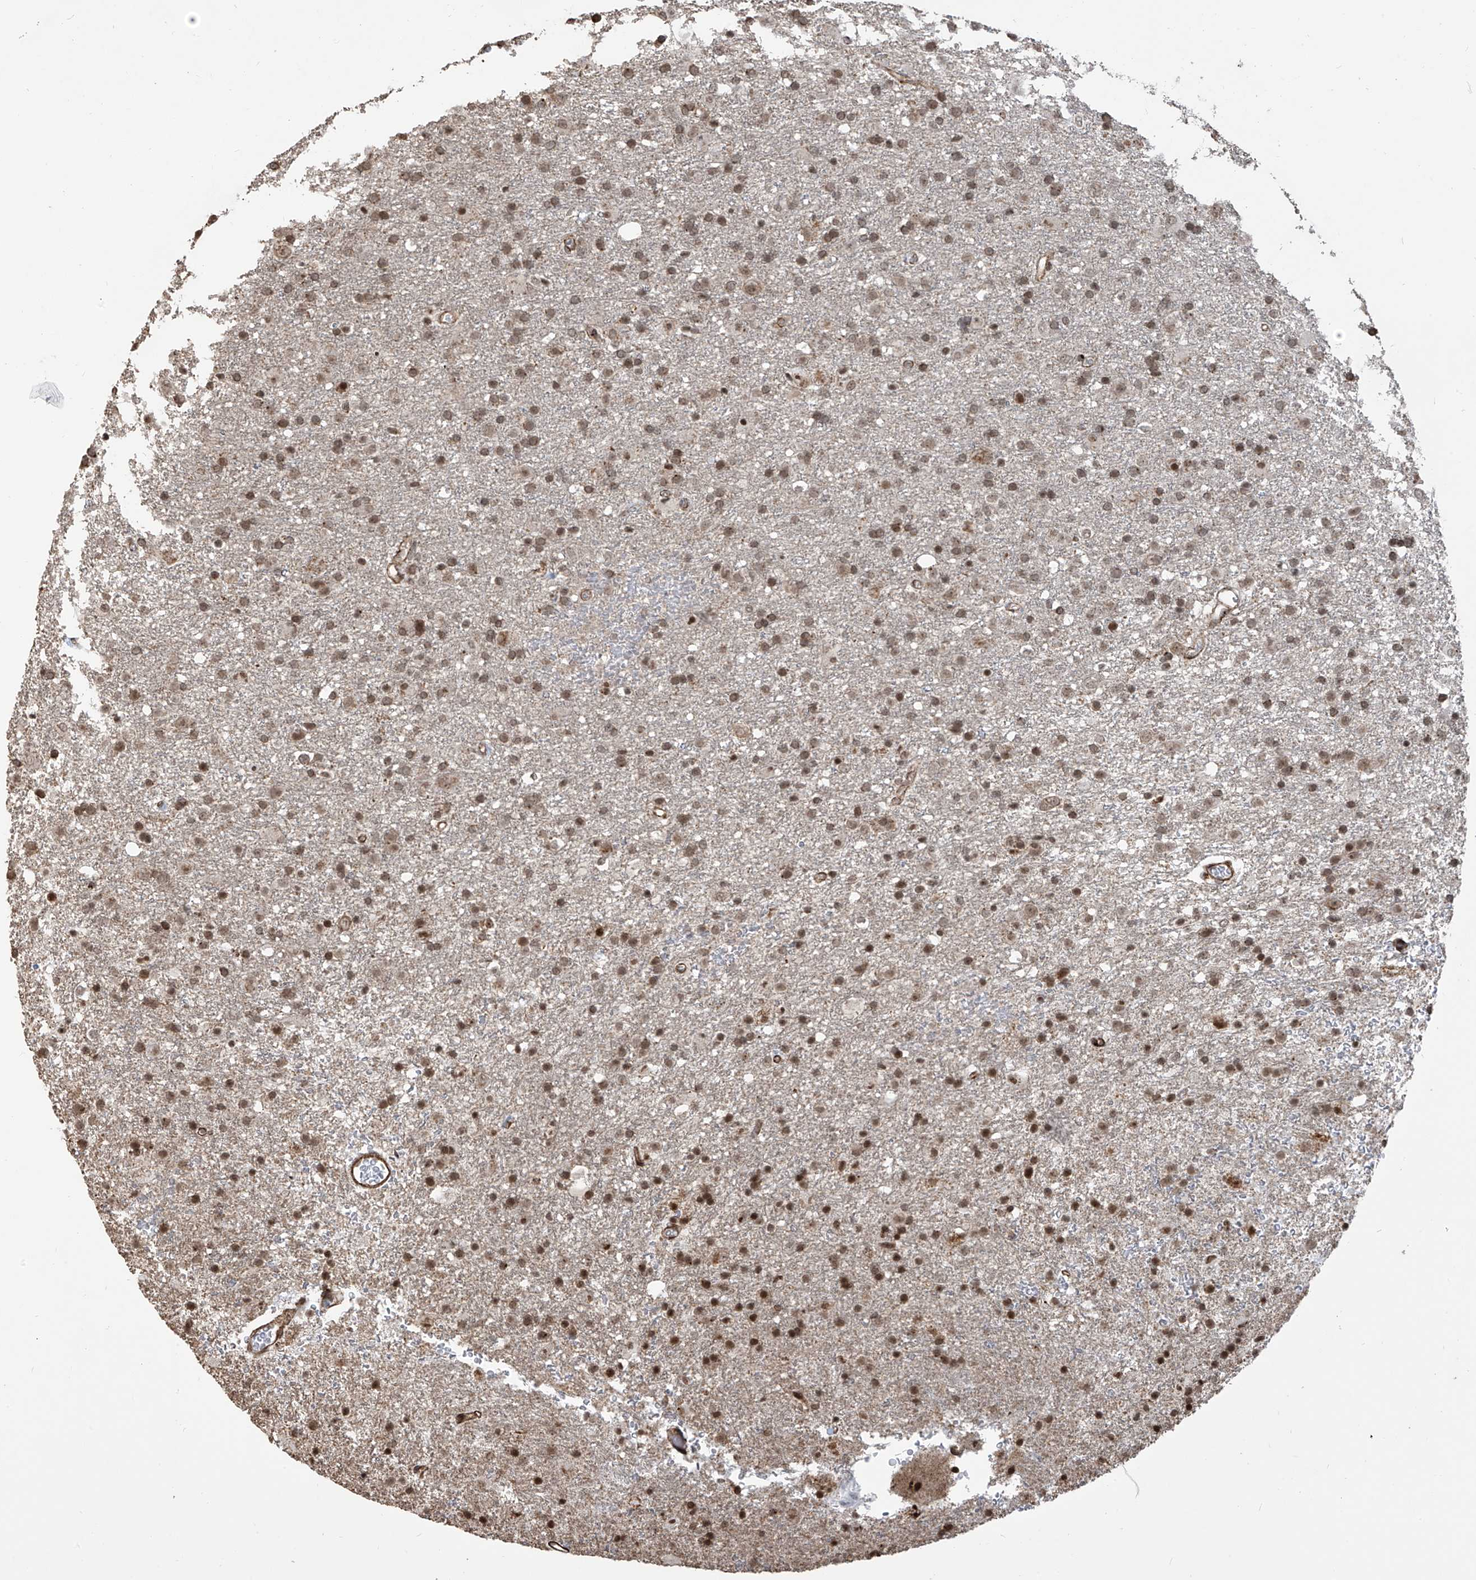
{"staining": {"intensity": "moderate", "quantity": ">75%", "location": "nuclear"}, "tissue": "glioma", "cell_type": "Tumor cells", "image_type": "cancer", "snomed": [{"axis": "morphology", "description": "Glioma, malignant, Low grade"}, {"axis": "topography", "description": "Brain"}], "caption": "There is medium levels of moderate nuclear expression in tumor cells of glioma, as demonstrated by immunohistochemical staining (brown color).", "gene": "METAP1D", "patient": {"sex": "male", "age": 65}}